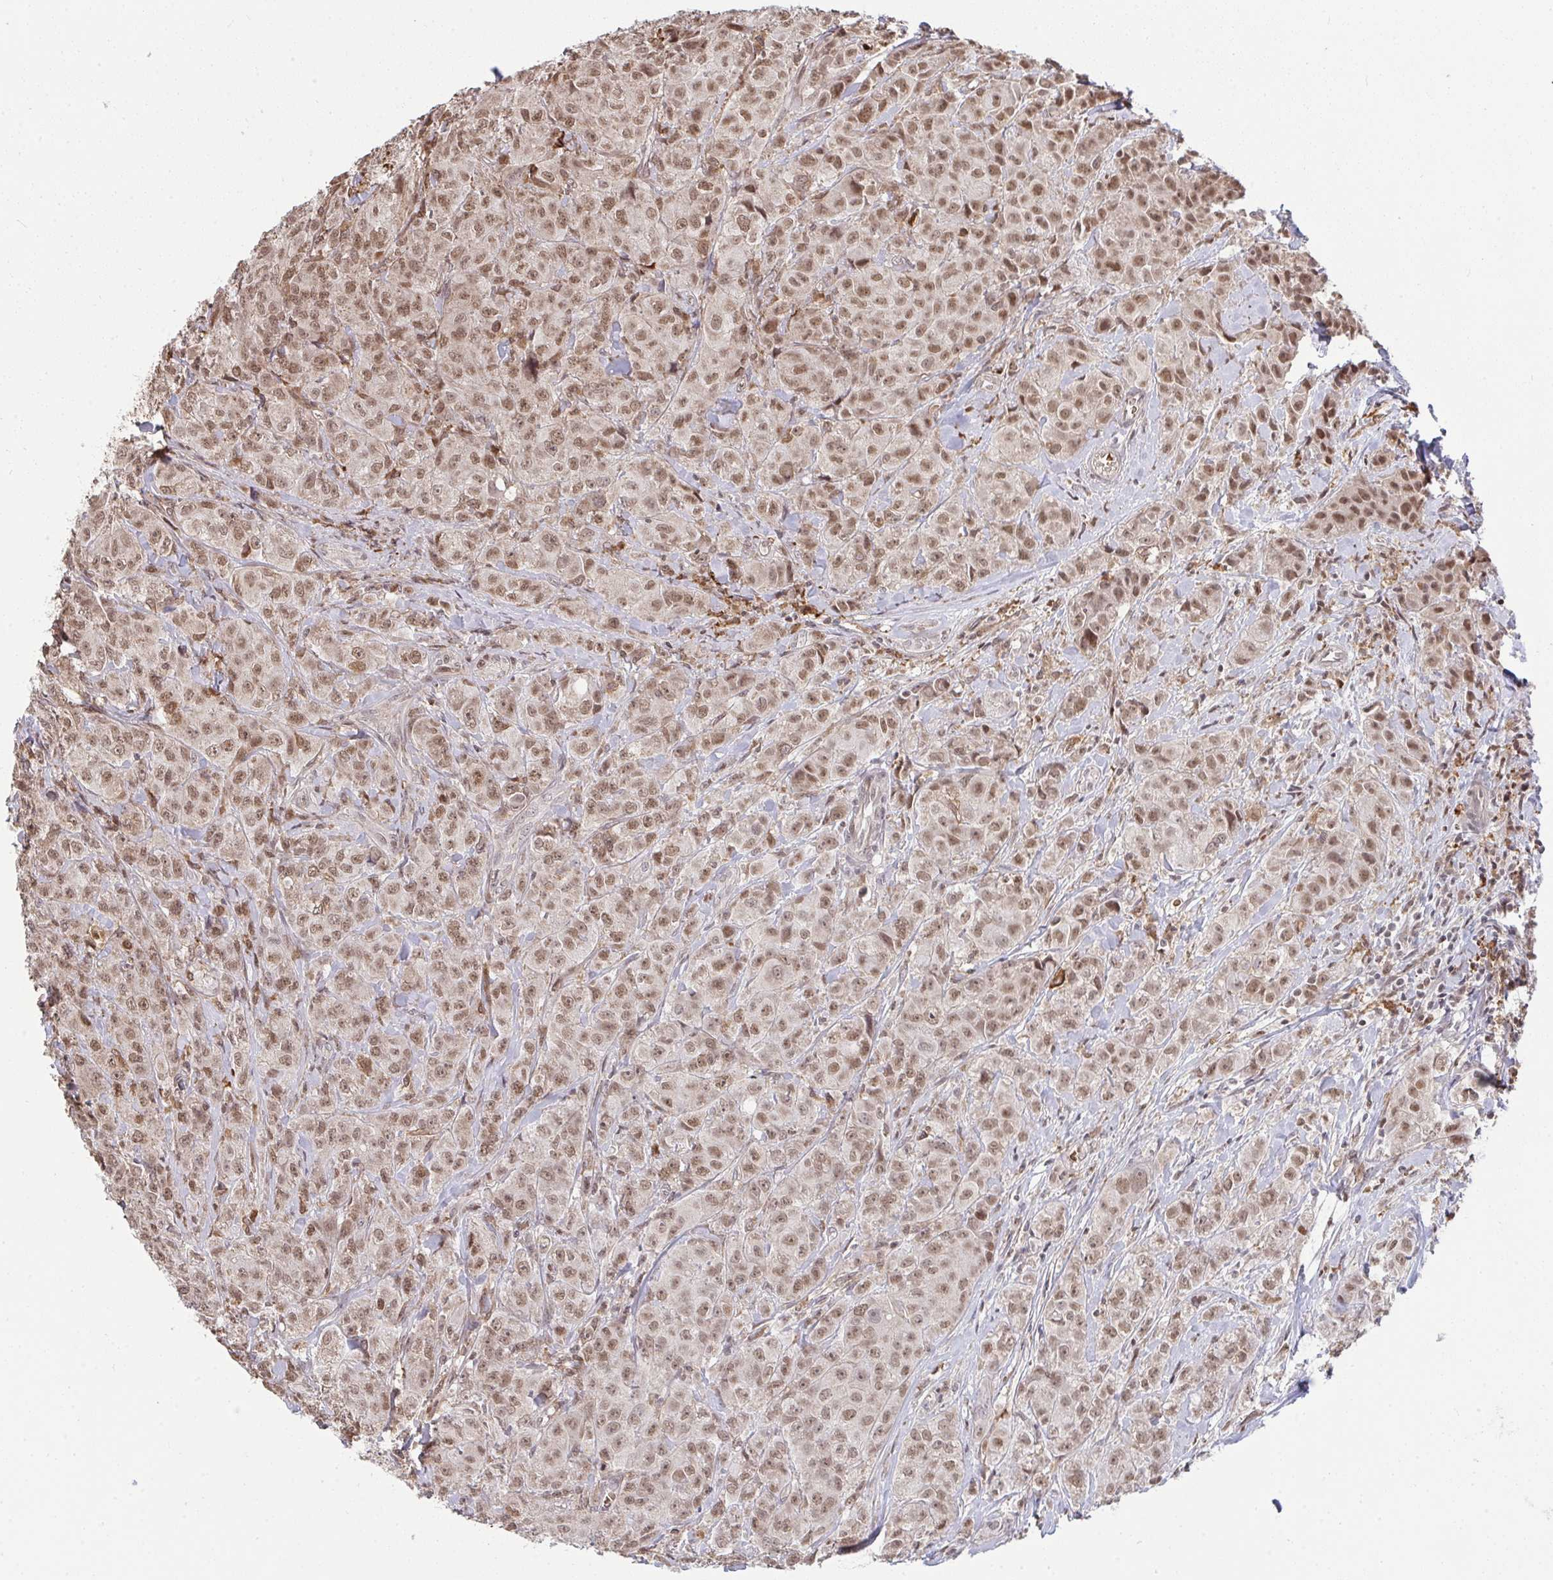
{"staining": {"intensity": "moderate", "quantity": ">75%", "location": "nuclear"}, "tissue": "breast cancer", "cell_type": "Tumor cells", "image_type": "cancer", "snomed": [{"axis": "morphology", "description": "Normal tissue, NOS"}, {"axis": "morphology", "description": "Duct carcinoma"}, {"axis": "topography", "description": "Breast"}], "caption": "The micrograph demonstrates staining of breast cancer, revealing moderate nuclear protein staining (brown color) within tumor cells. (Brightfield microscopy of DAB IHC at high magnification).", "gene": "SAP30", "patient": {"sex": "female", "age": 43}}